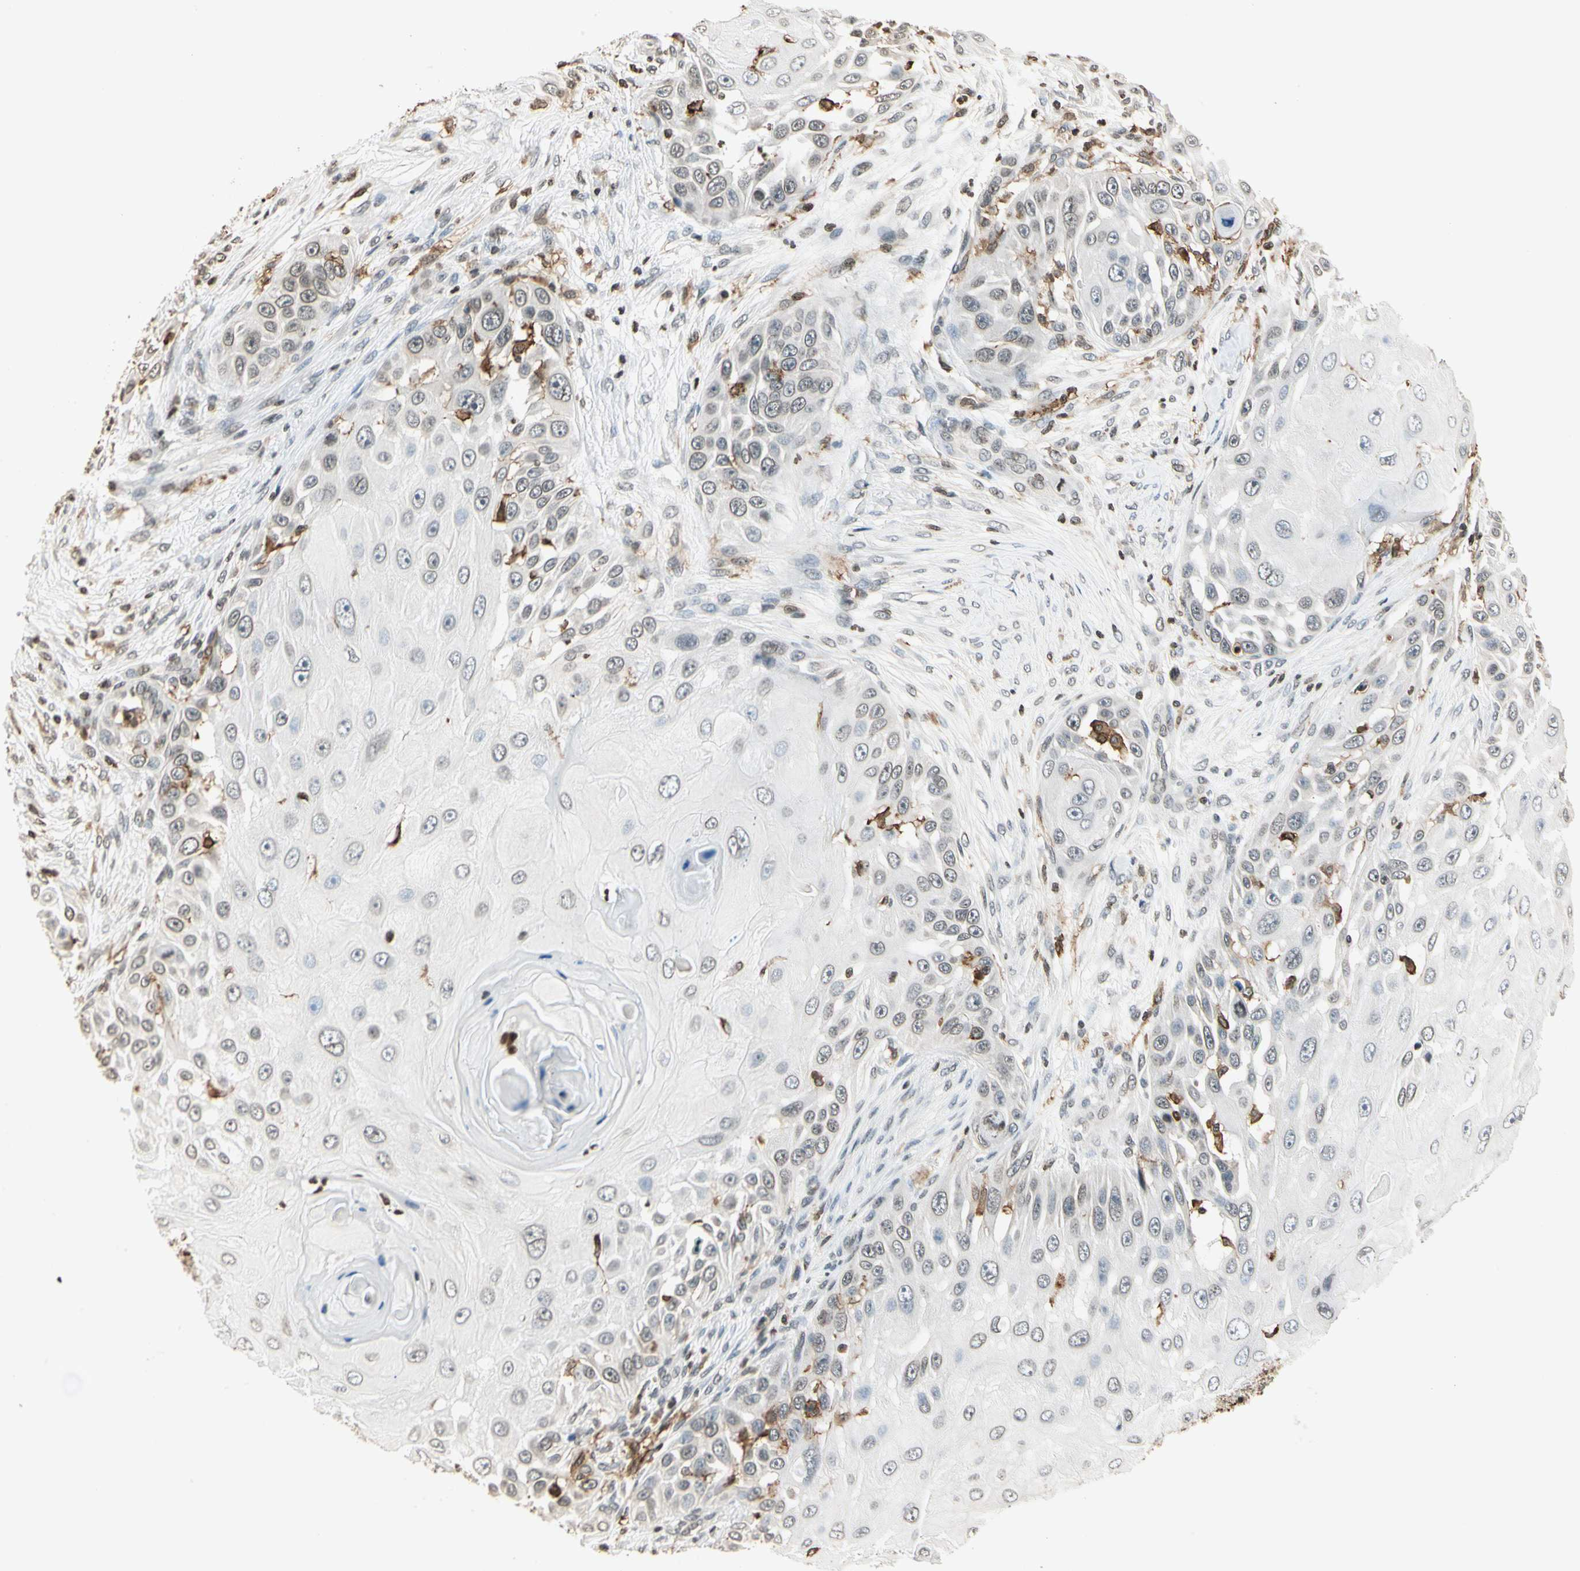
{"staining": {"intensity": "negative", "quantity": "none", "location": "none"}, "tissue": "skin cancer", "cell_type": "Tumor cells", "image_type": "cancer", "snomed": [{"axis": "morphology", "description": "Squamous cell carcinoma, NOS"}, {"axis": "topography", "description": "Skin"}], "caption": "Immunohistochemistry of human skin cancer (squamous cell carcinoma) demonstrates no staining in tumor cells.", "gene": "FER", "patient": {"sex": "female", "age": 44}}